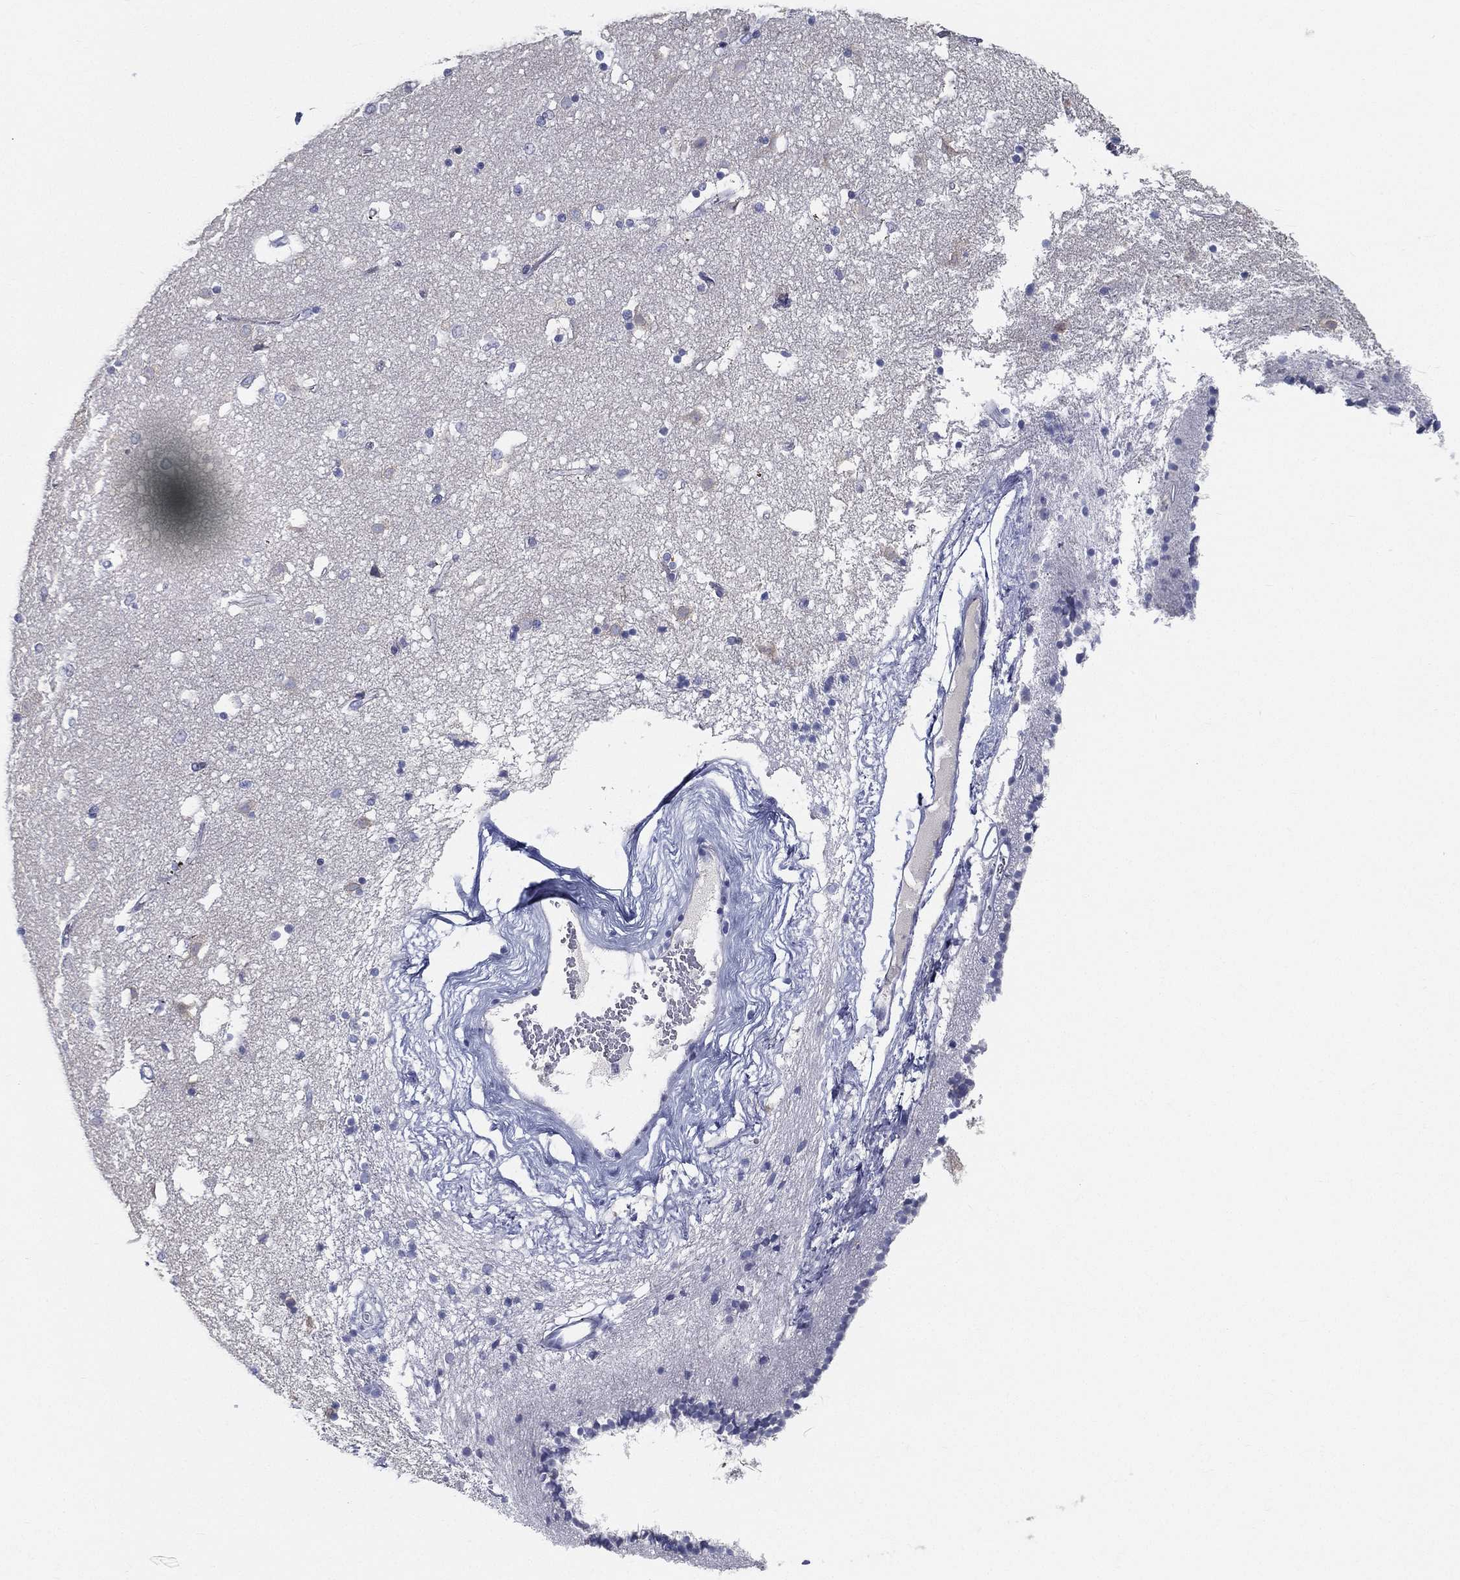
{"staining": {"intensity": "negative", "quantity": "none", "location": "none"}, "tissue": "caudate", "cell_type": "Glial cells", "image_type": "normal", "snomed": [{"axis": "morphology", "description": "Normal tissue, NOS"}, {"axis": "topography", "description": "Lateral ventricle wall"}], "caption": "Caudate stained for a protein using immunohistochemistry (IHC) displays no staining glial cells.", "gene": "STS", "patient": {"sex": "female", "age": 71}}